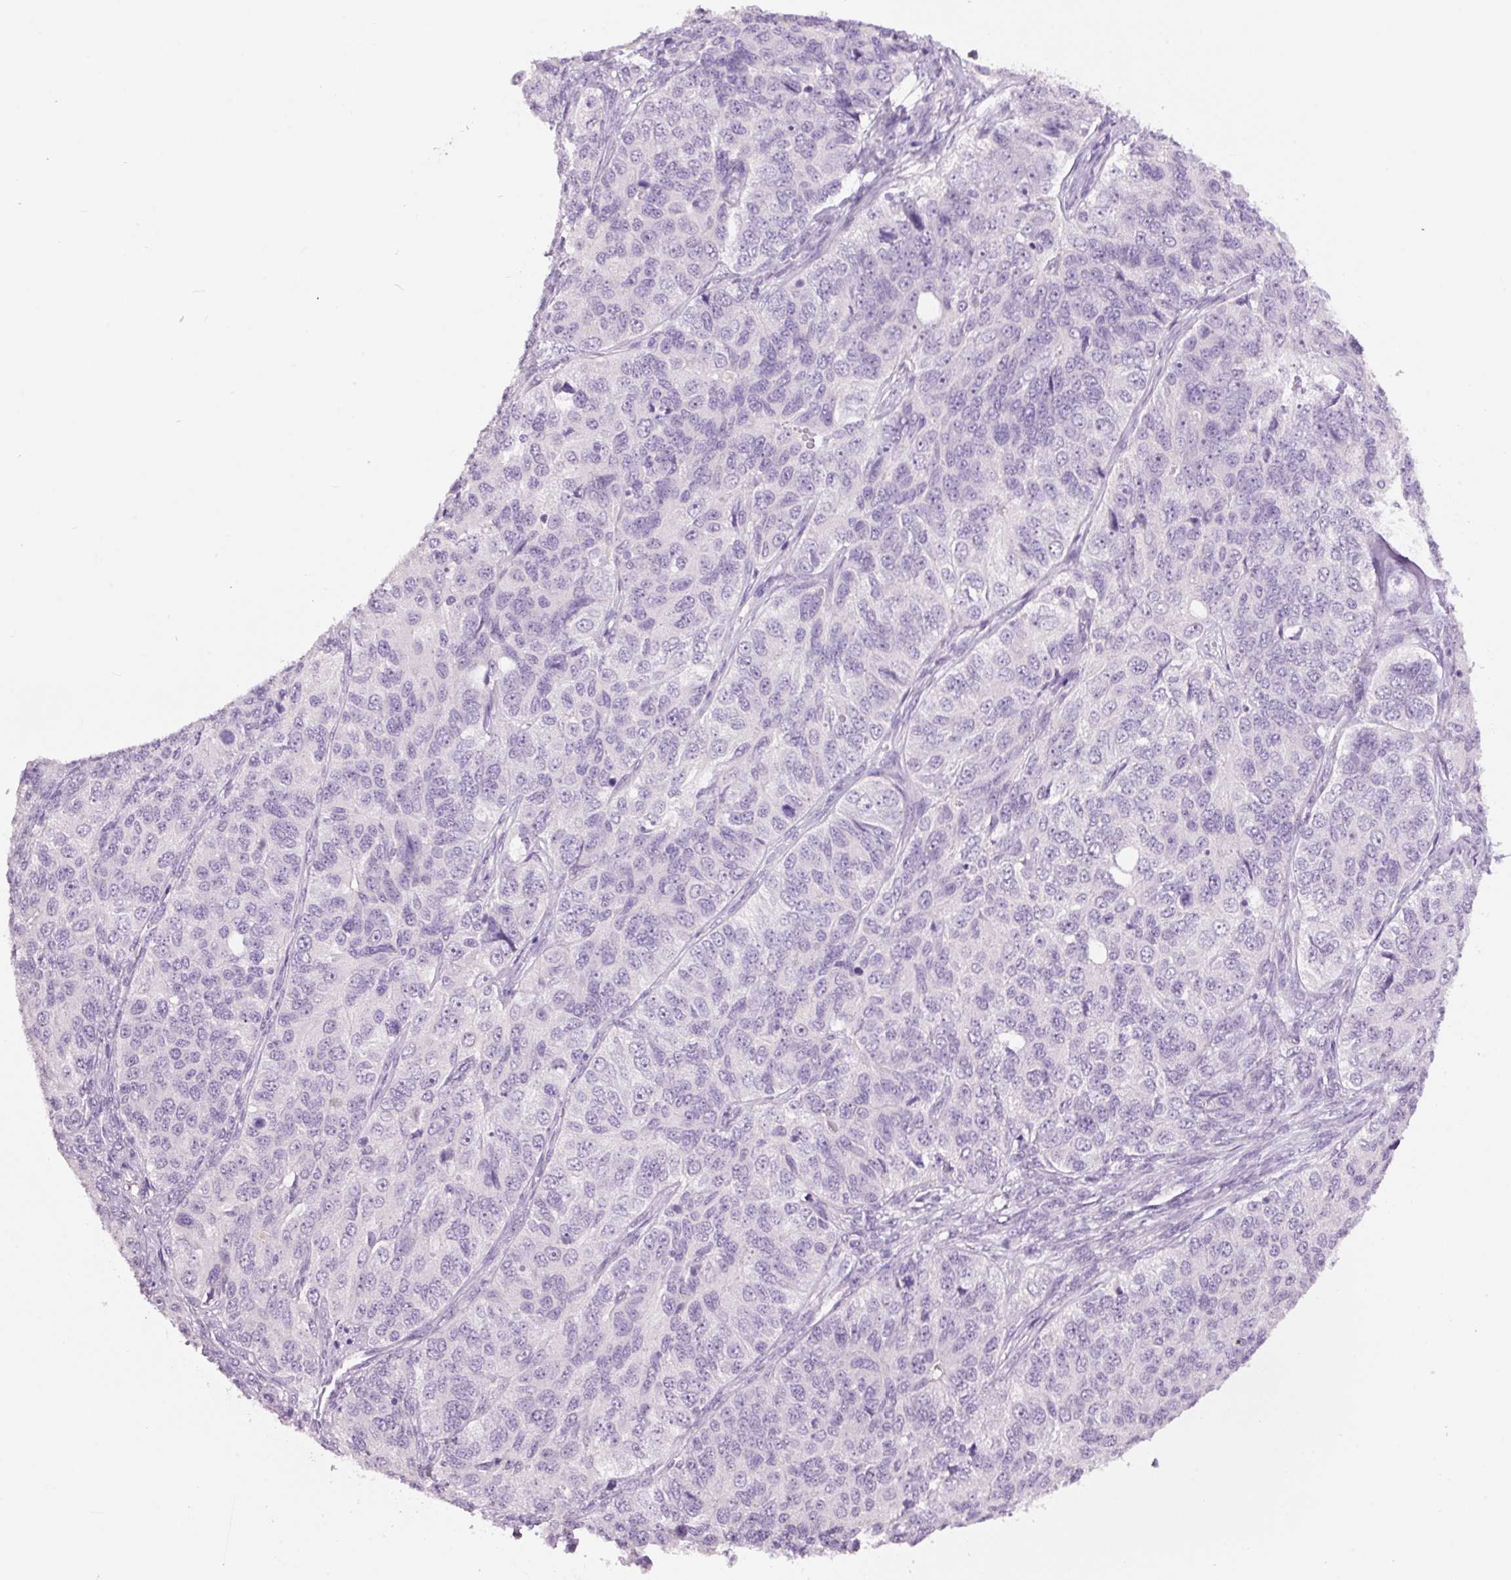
{"staining": {"intensity": "negative", "quantity": "none", "location": "none"}, "tissue": "ovarian cancer", "cell_type": "Tumor cells", "image_type": "cancer", "snomed": [{"axis": "morphology", "description": "Carcinoma, endometroid"}, {"axis": "topography", "description": "Ovary"}], "caption": "Tumor cells are negative for protein expression in human ovarian cancer.", "gene": "GCG", "patient": {"sex": "female", "age": 51}}